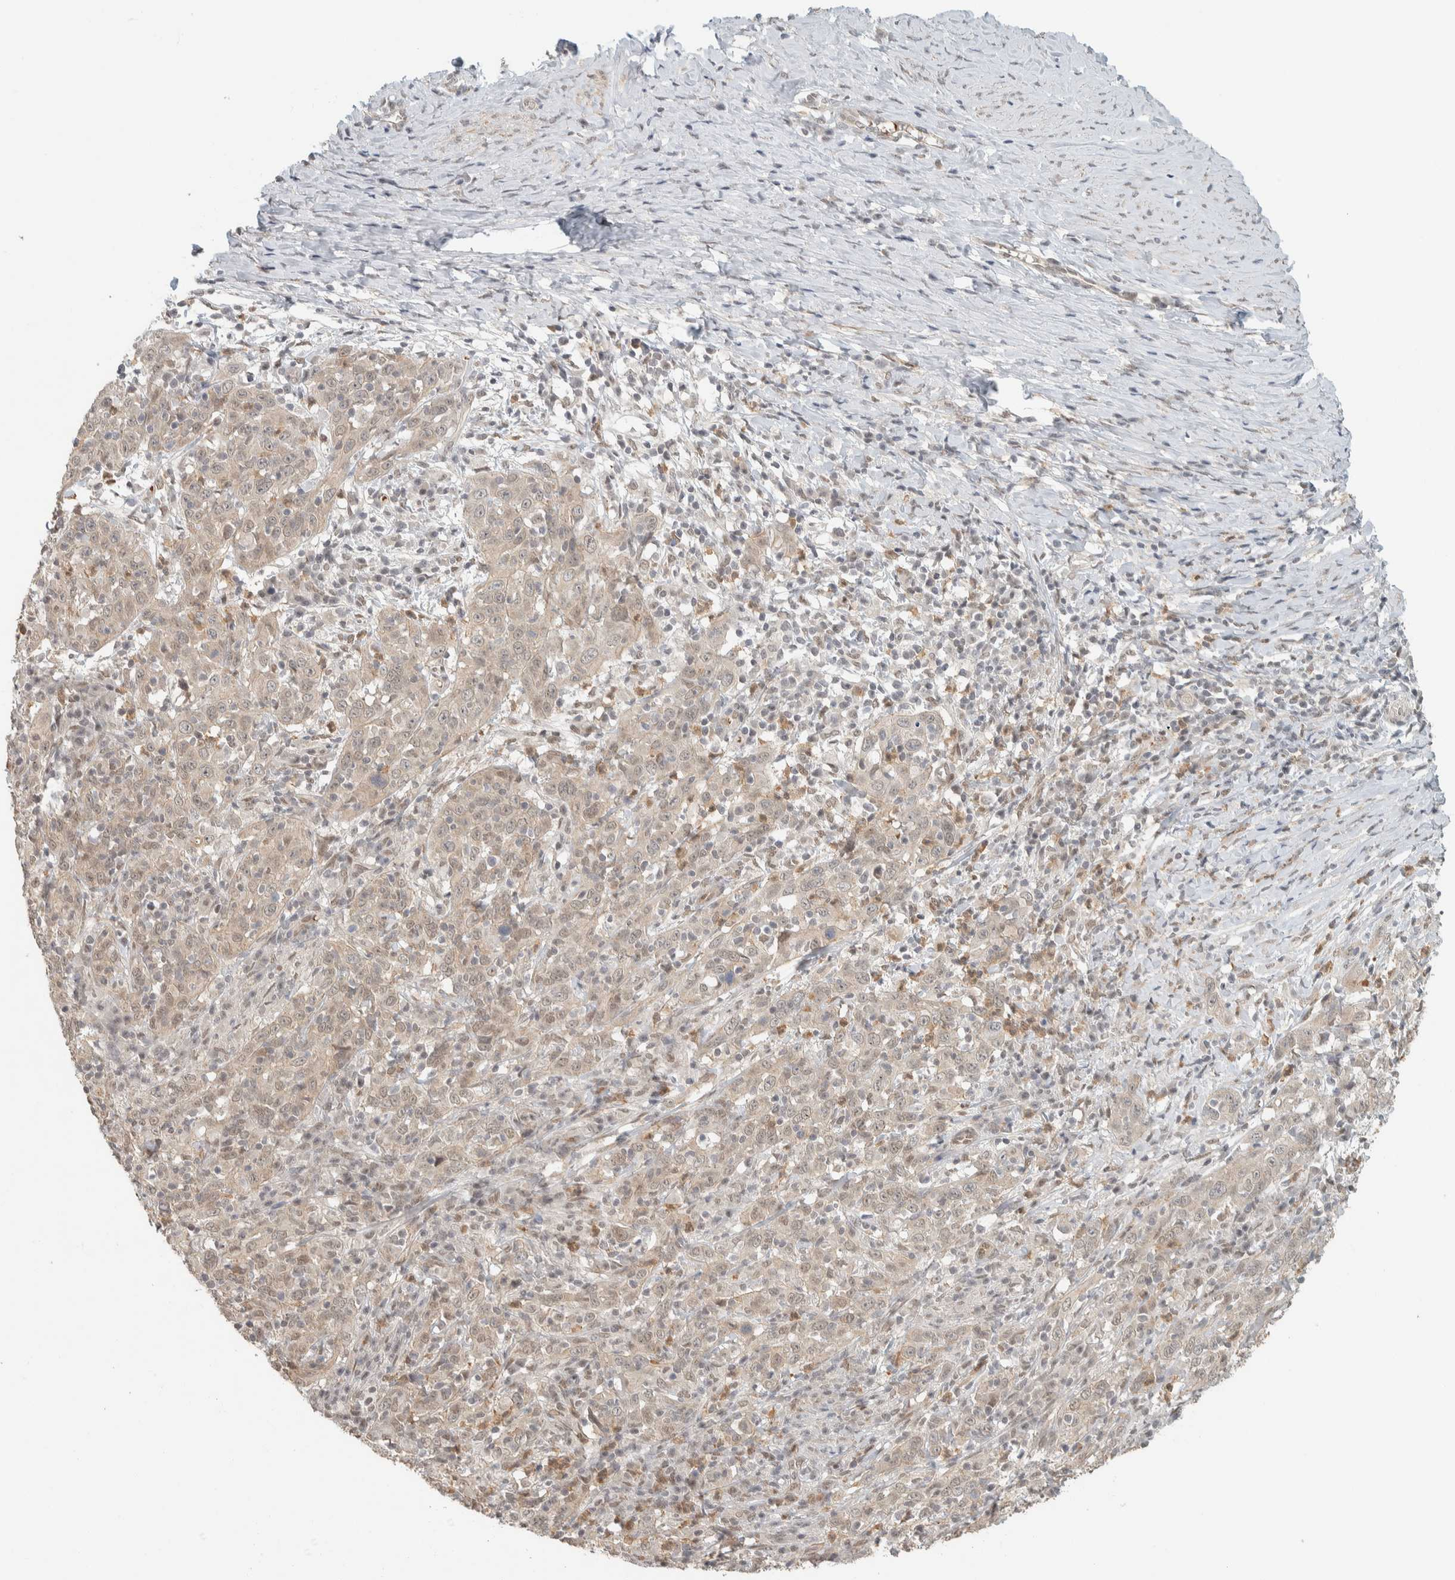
{"staining": {"intensity": "weak", "quantity": ">75%", "location": "nuclear"}, "tissue": "cervical cancer", "cell_type": "Tumor cells", "image_type": "cancer", "snomed": [{"axis": "morphology", "description": "Squamous cell carcinoma, NOS"}, {"axis": "topography", "description": "Cervix"}], "caption": "Human squamous cell carcinoma (cervical) stained with a protein marker exhibits weak staining in tumor cells.", "gene": "ZBTB2", "patient": {"sex": "female", "age": 46}}